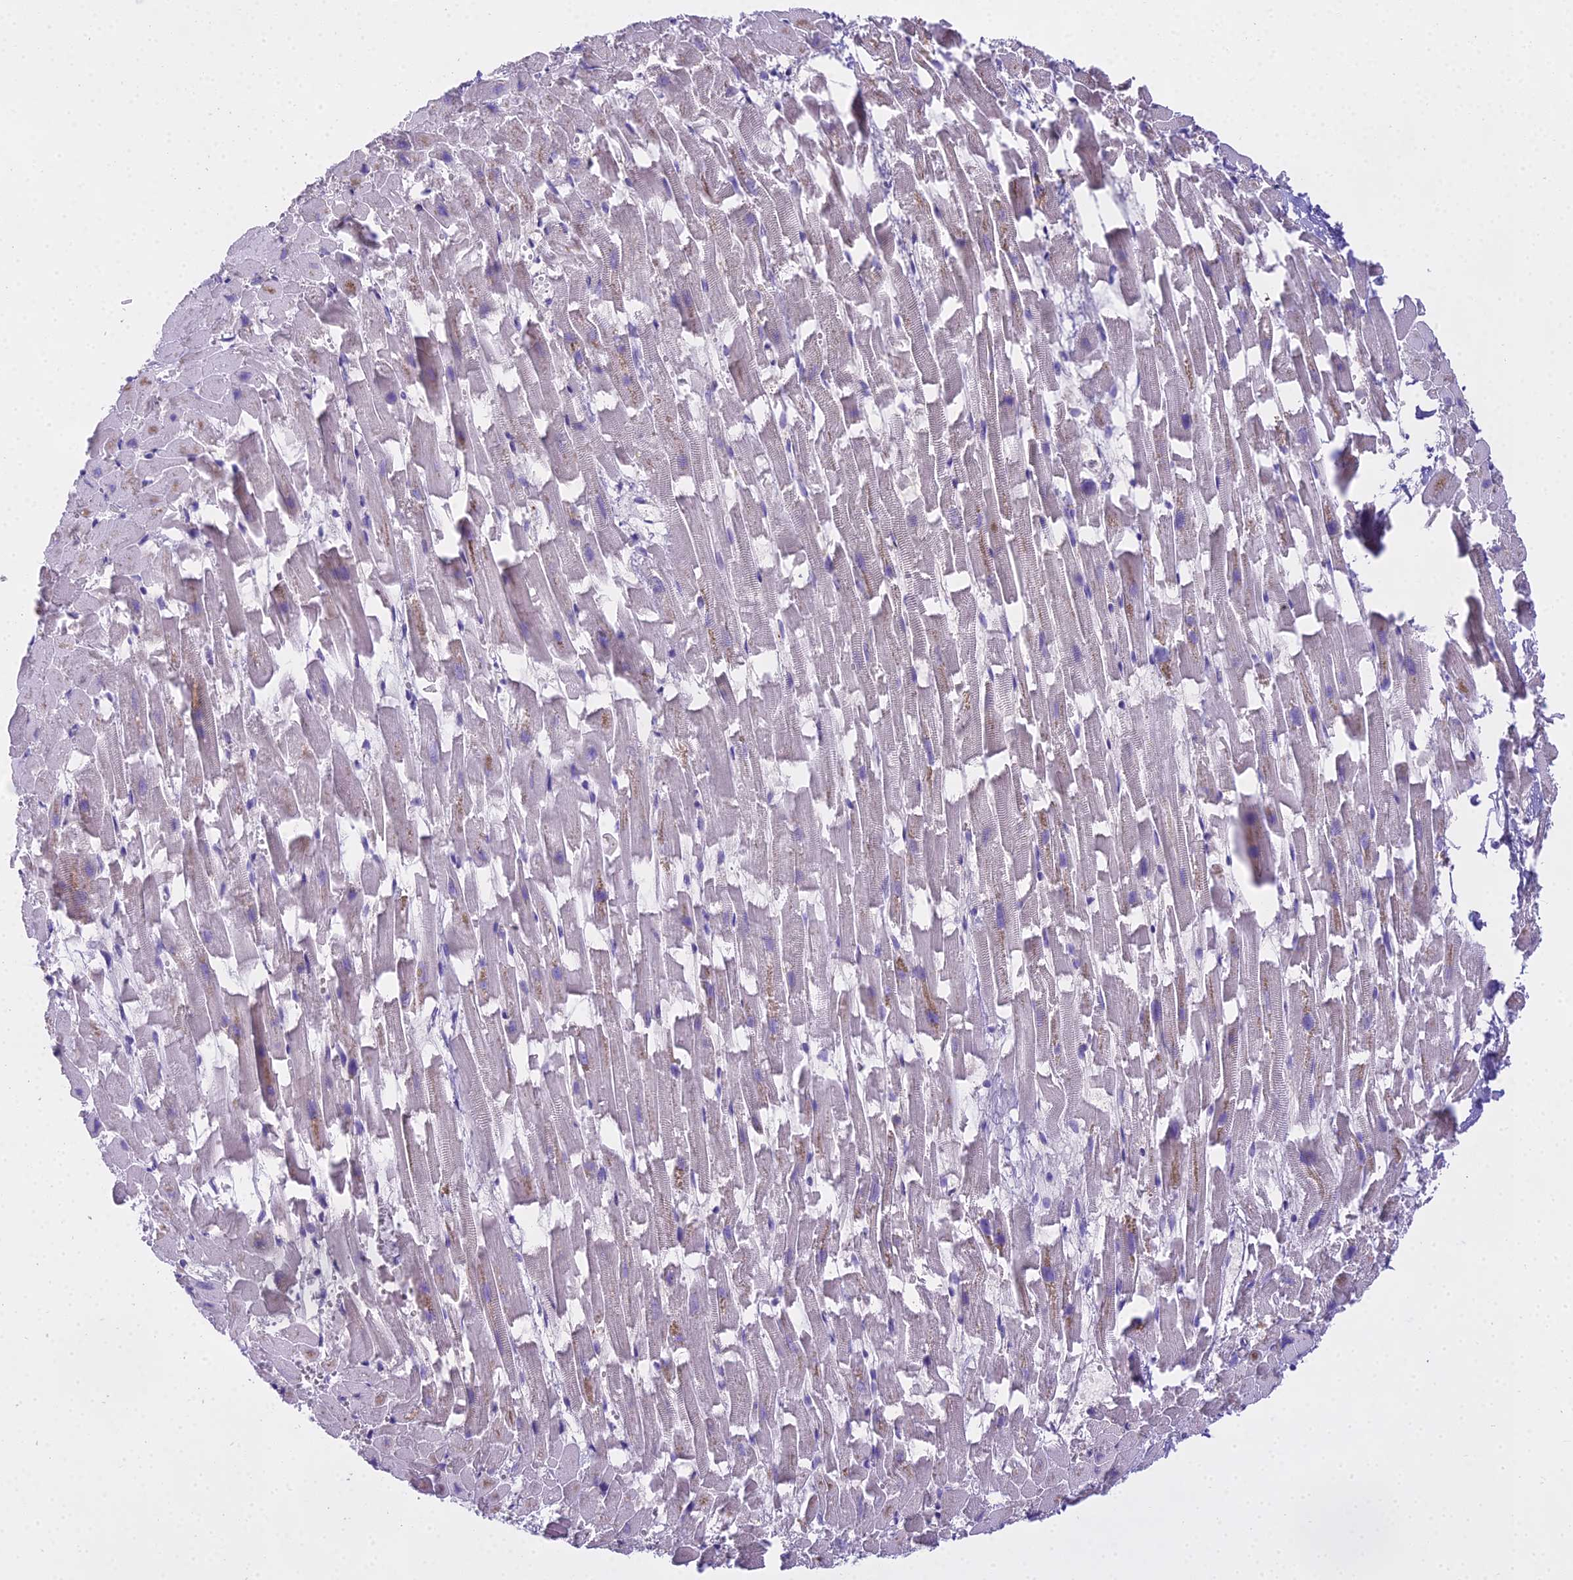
{"staining": {"intensity": "negative", "quantity": "none", "location": "none"}, "tissue": "heart muscle", "cell_type": "Cardiomyocytes", "image_type": "normal", "snomed": [{"axis": "morphology", "description": "Normal tissue, NOS"}, {"axis": "topography", "description": "Heart"}], "caption": "High magnification brightfield microscopy of benign heart muscle stained with DAB (brown) and counterstained with hematoxylin (blue): cardiomyocytes show no significant positivity. The staining was performed using DAB (3,3'-diaminobenzidine) to visualize the protein expression in brown, while the nuclei were stained in blue with hematoxylin (Magnification: 20x).", "gene": "MAT2A", "patient": {"sex": "female", "age": 64}}